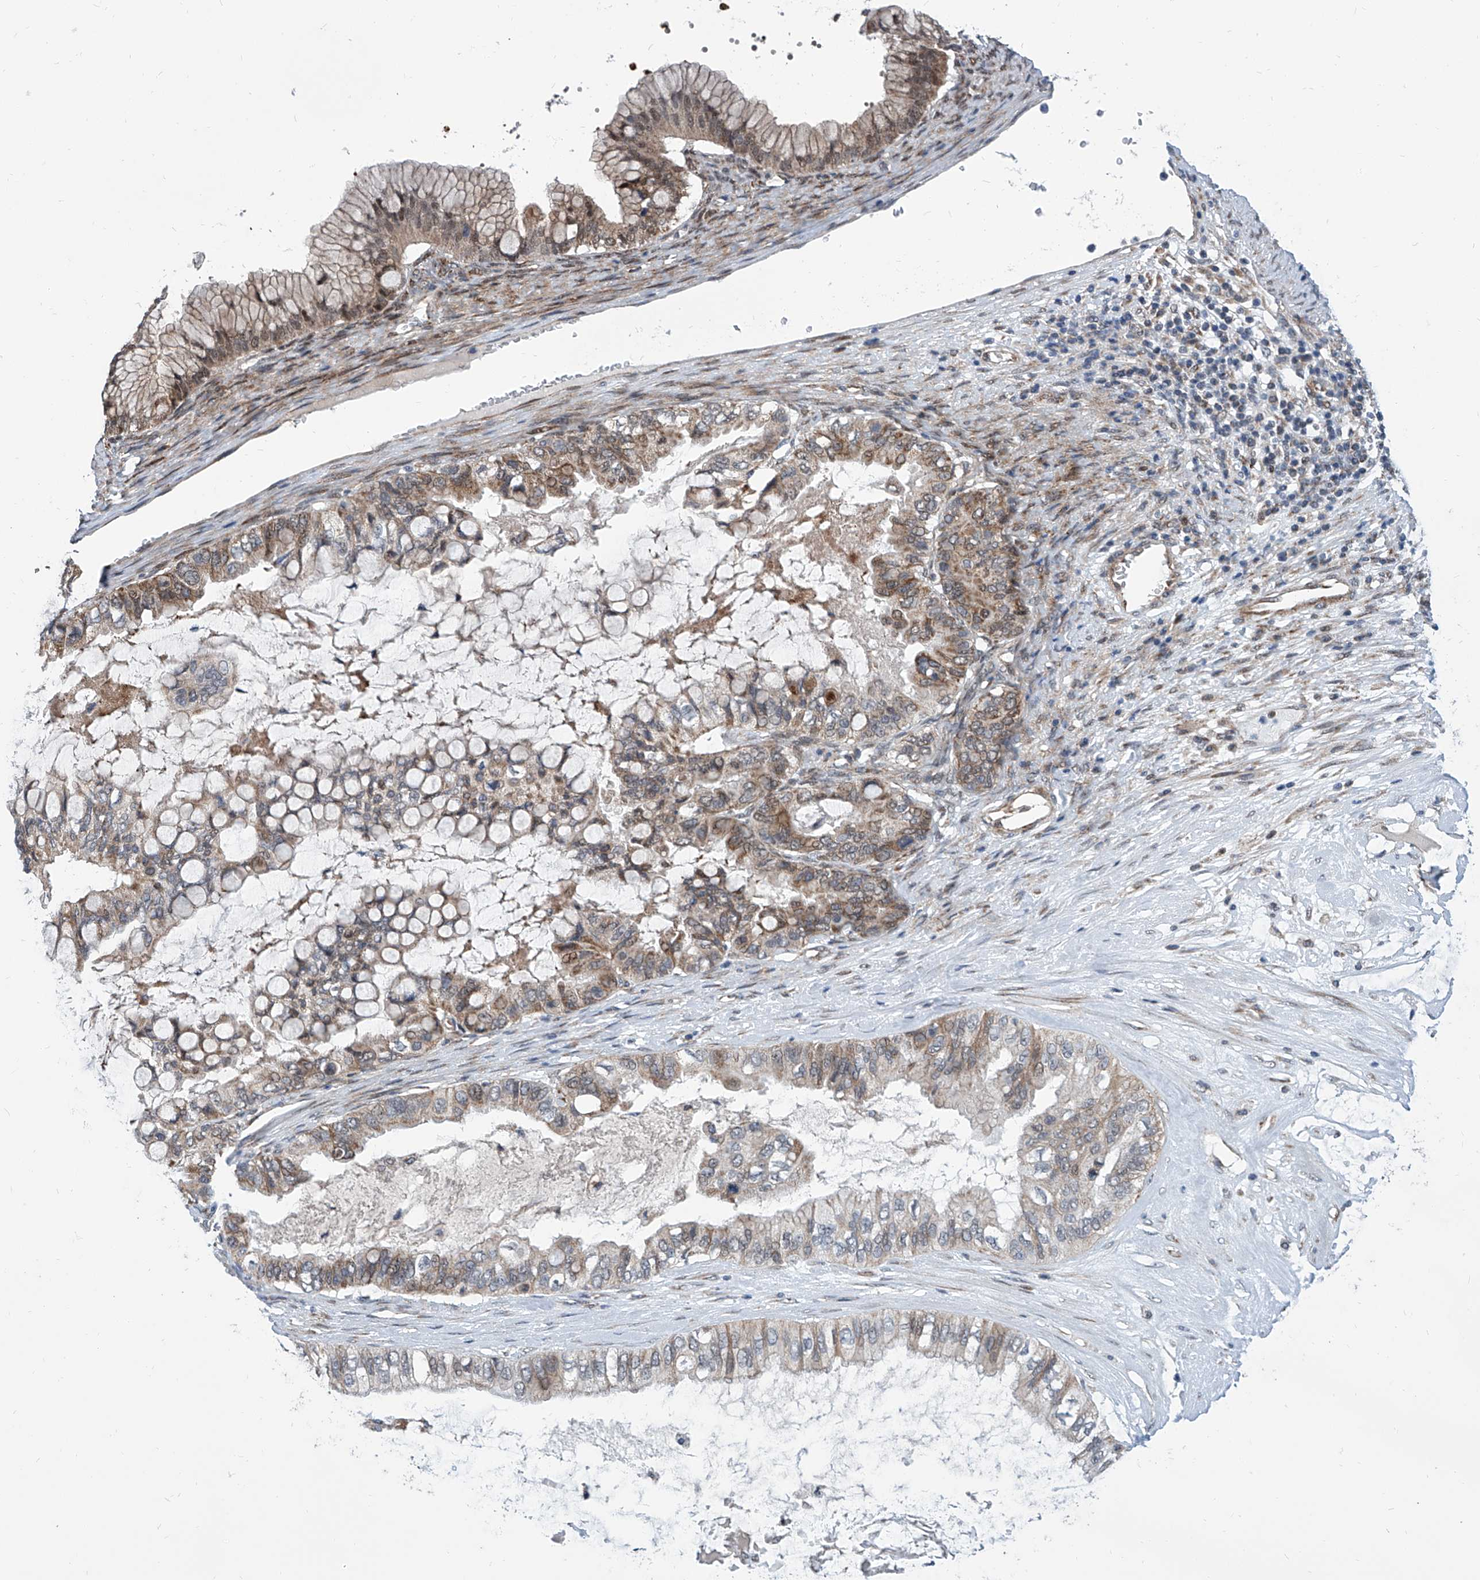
{"staining": {"intensity": "moderate", "quantity": ">75%", "location": "cytoplasmic/membranous"}, "tissue": "ovarian cancer", "cell_type": "Tumor cells", "image_type": "cancer", "snomed": [{"axis": "morphology", "description": "Cystadenocarcinoma, mucinous, NOS"}, {"axis": "topography", "description": "Ovary"}], "caption": "Human ovarian cancer (mucinous cystadenocarcinoma) stained with a brown dye exhibits moderate cytoplasmic/membranous positive positivity in approximately >75% of tumor cells.", "gene": "USP48", "patient": {"sex": "female", "age": 80}}